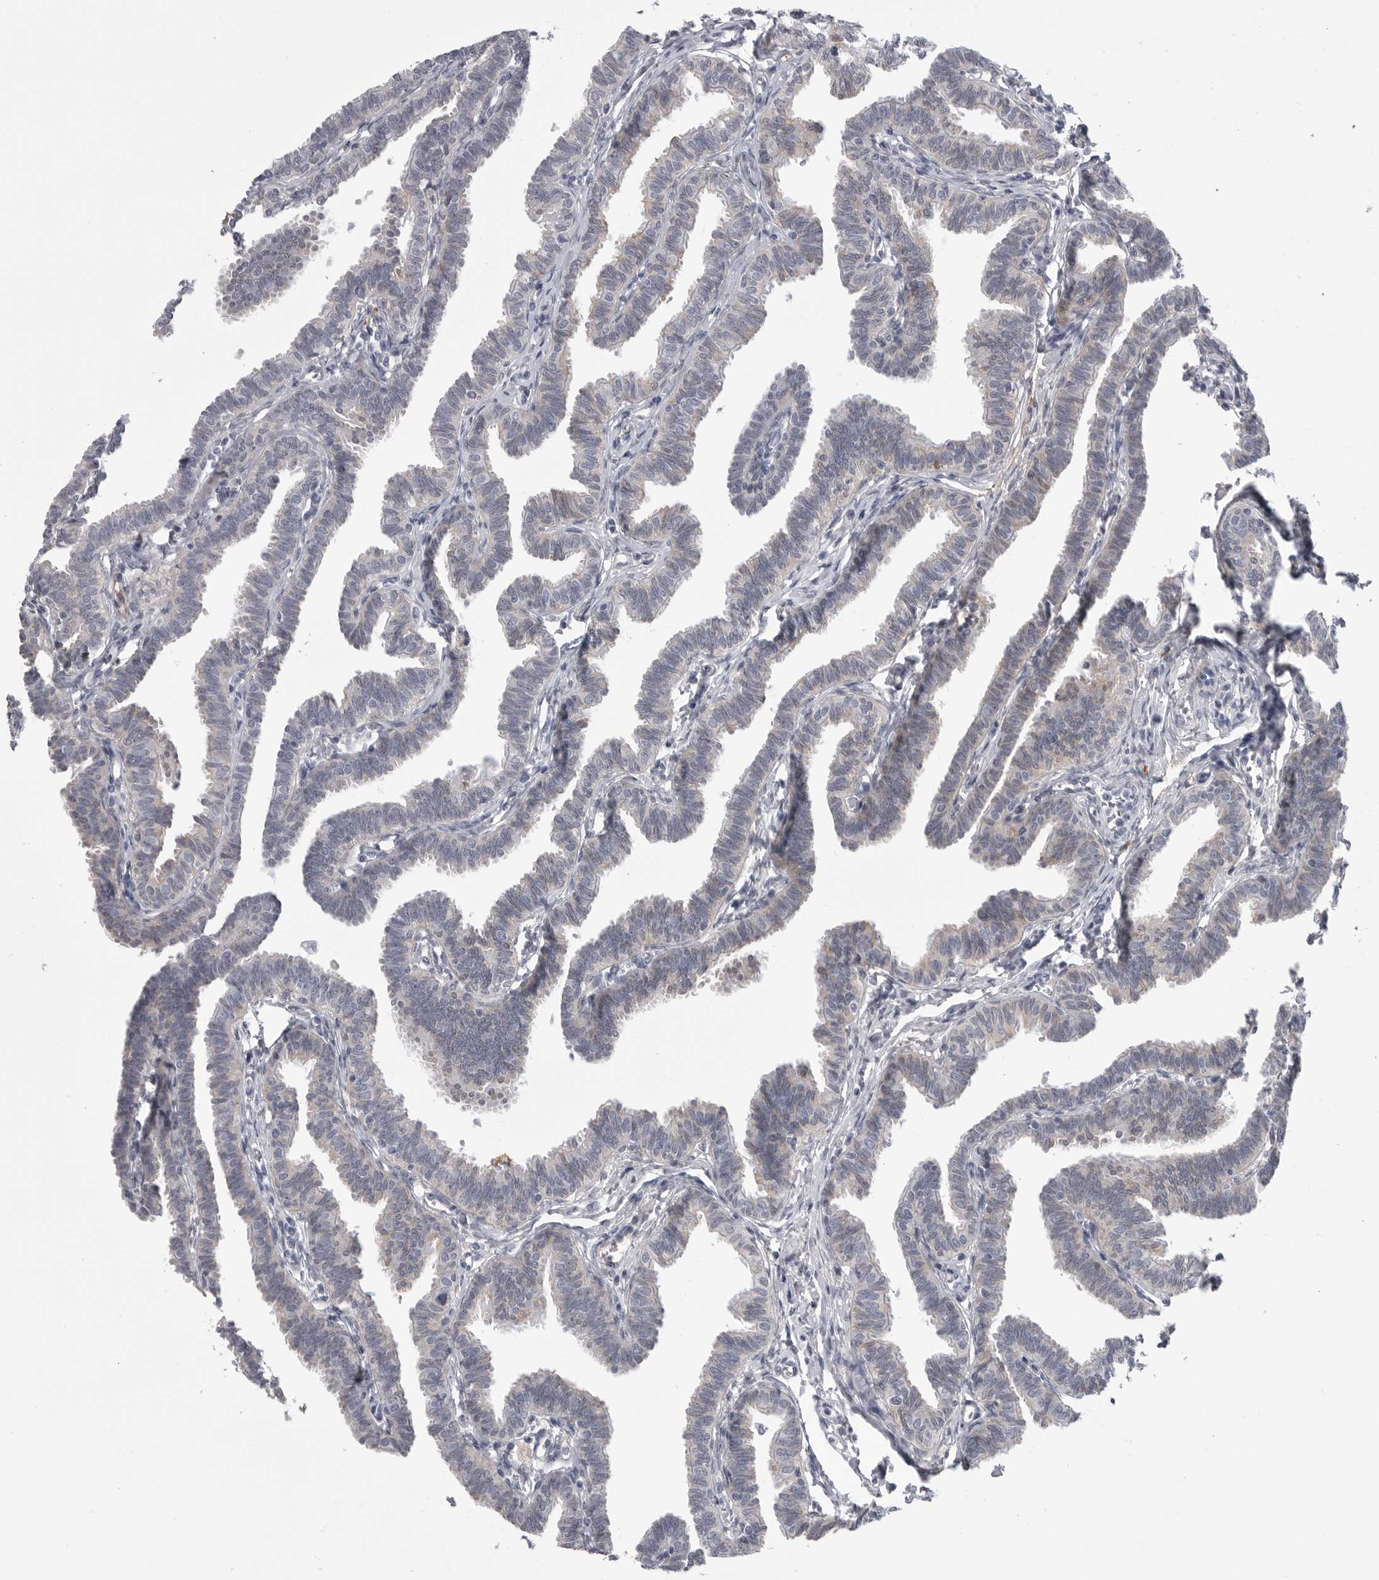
{"staining": {"intensity": "negative", "quantity": "none", "location": "none"}, "tissue": "fallopian tube", "cell_type": "Glandular cells", "image_type": "normal", "snomed": [{"axis": "morphology", "description": "Normal tissue, NOS"}, {"axis": "topography", "description": "Fallopian tube"}, {"axis": "topography", "description": "Ovary"}], "caption": "Glandular cells show no significant protein staining in normal fallopian tube. The staining is performed using DAB (3,3'-diaminobenzidine) brown chromogen with nuclei counter-stained in using hematoxylin.", "gene": "FKBP2", "patient": {"sex": "female", "age": 23}}